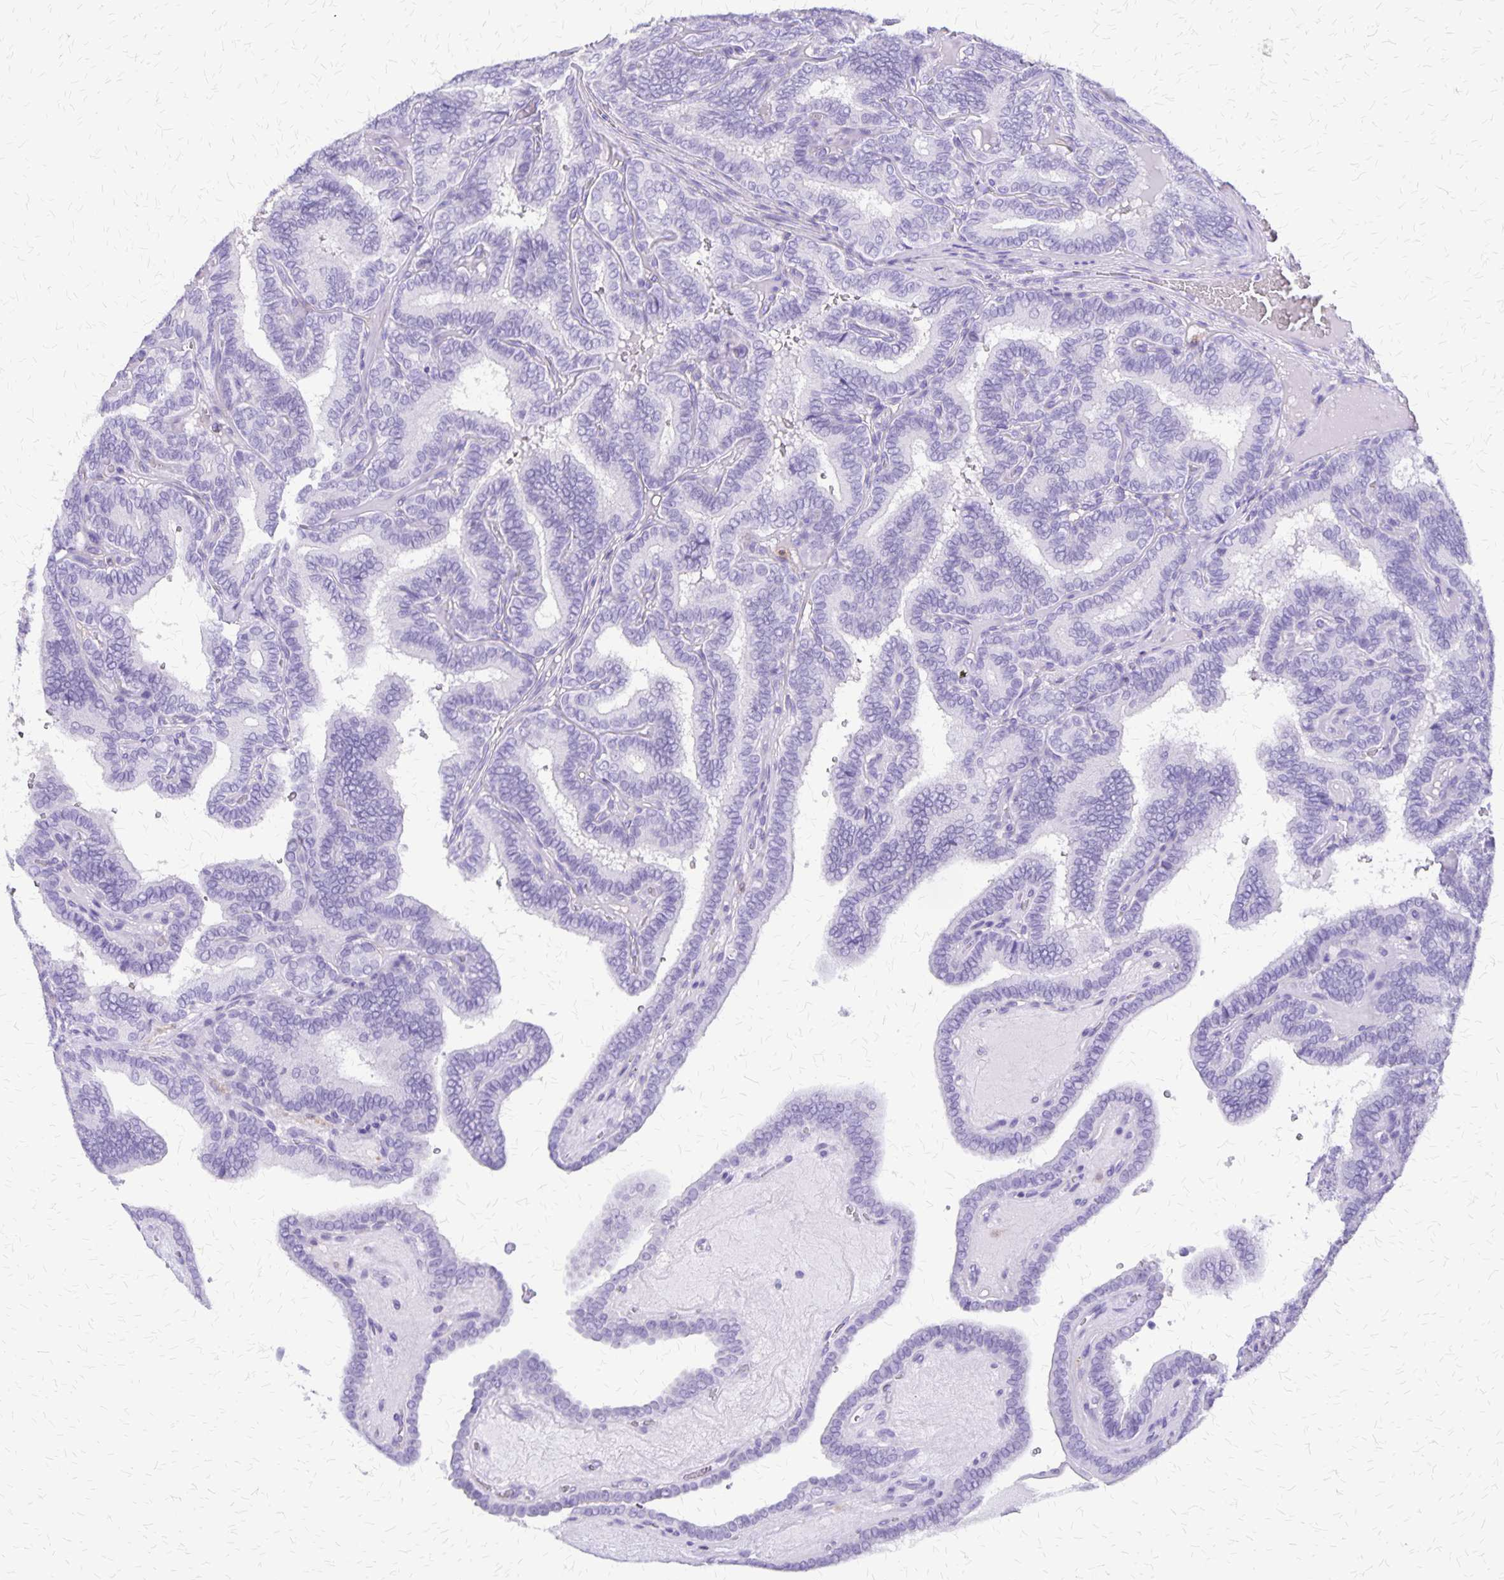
{"staining": {"intensity": "negative", "quantity": "none", "location": "none"}, "tissue": "thyroid cancer", "cell_type": "Tumor cells", "image_type": "cancer", "snomed": [{"axis": "morphology", "description": "Papillary adenocarcinoma, NOS"}, {"axis": "topography", "description": "Thyroid gland"}], "caption": "This is an immunohistochemistry micrograph of papillary adenocarcinoma (thyroid). There is no expression in tumor cells.", "gene": "SLC13A2", "patient": {"sex": "female", "age": 21}}